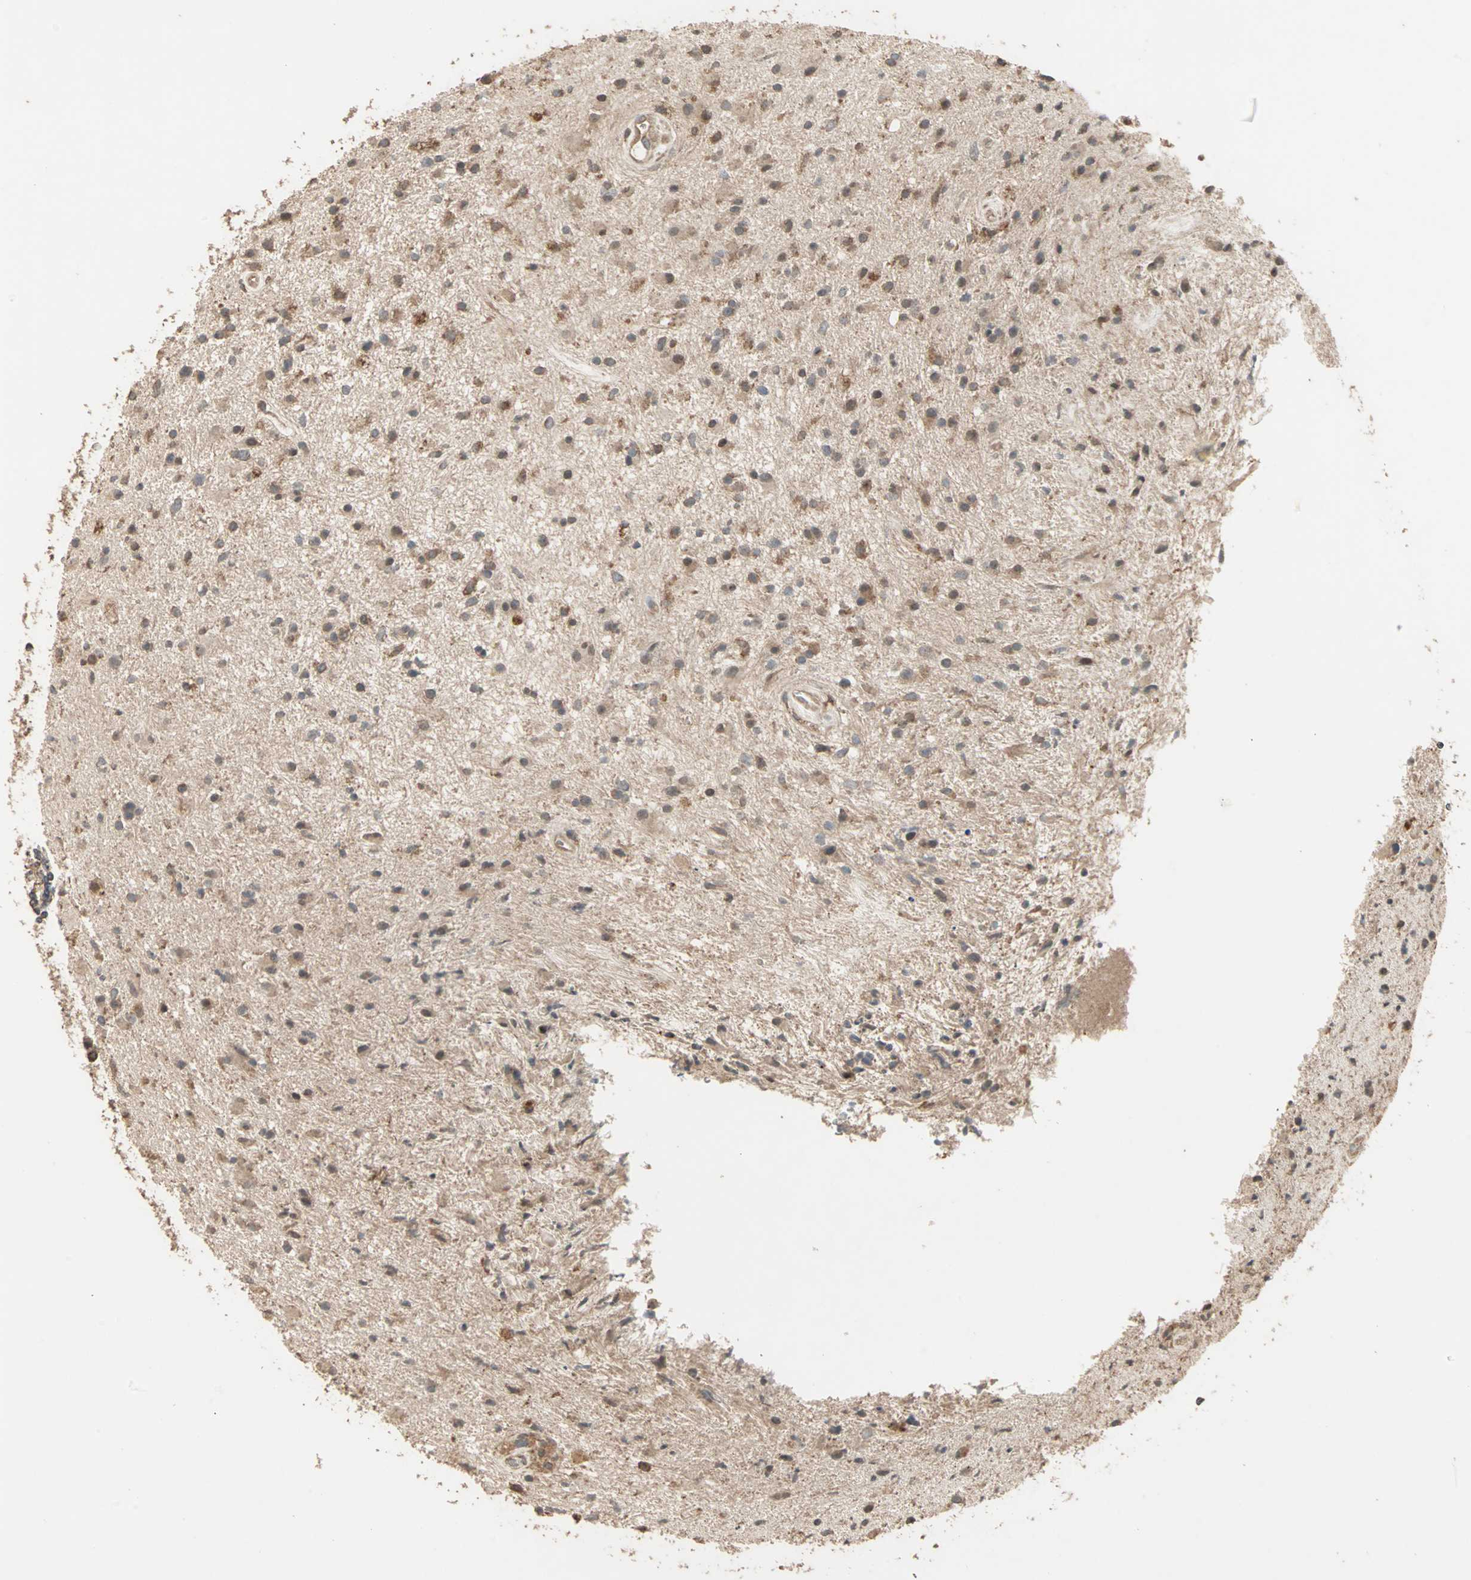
{"staining": {"intensity": "moderate", "quantity": ">75%", "location": "cytoplasmic/membranous"}, "tissue": "glioma", "cell_type": "Tumor cells", "image_type": "cancer", "snomed": [{"axis": "morphology", "description": "Glioma, malignant, High grade"}, {"axis": "topography", "description": "Brain"}], "caption": "Immunohistochemistry histopathology image of human glioma stained for a protein (brown), which exhibits medium levels of moderate cytoplasmic/membranous positivity in approximately >75% of tumor cells.", "gene": "UBAC1", "patient": {"sex": "male", "age": 33}}